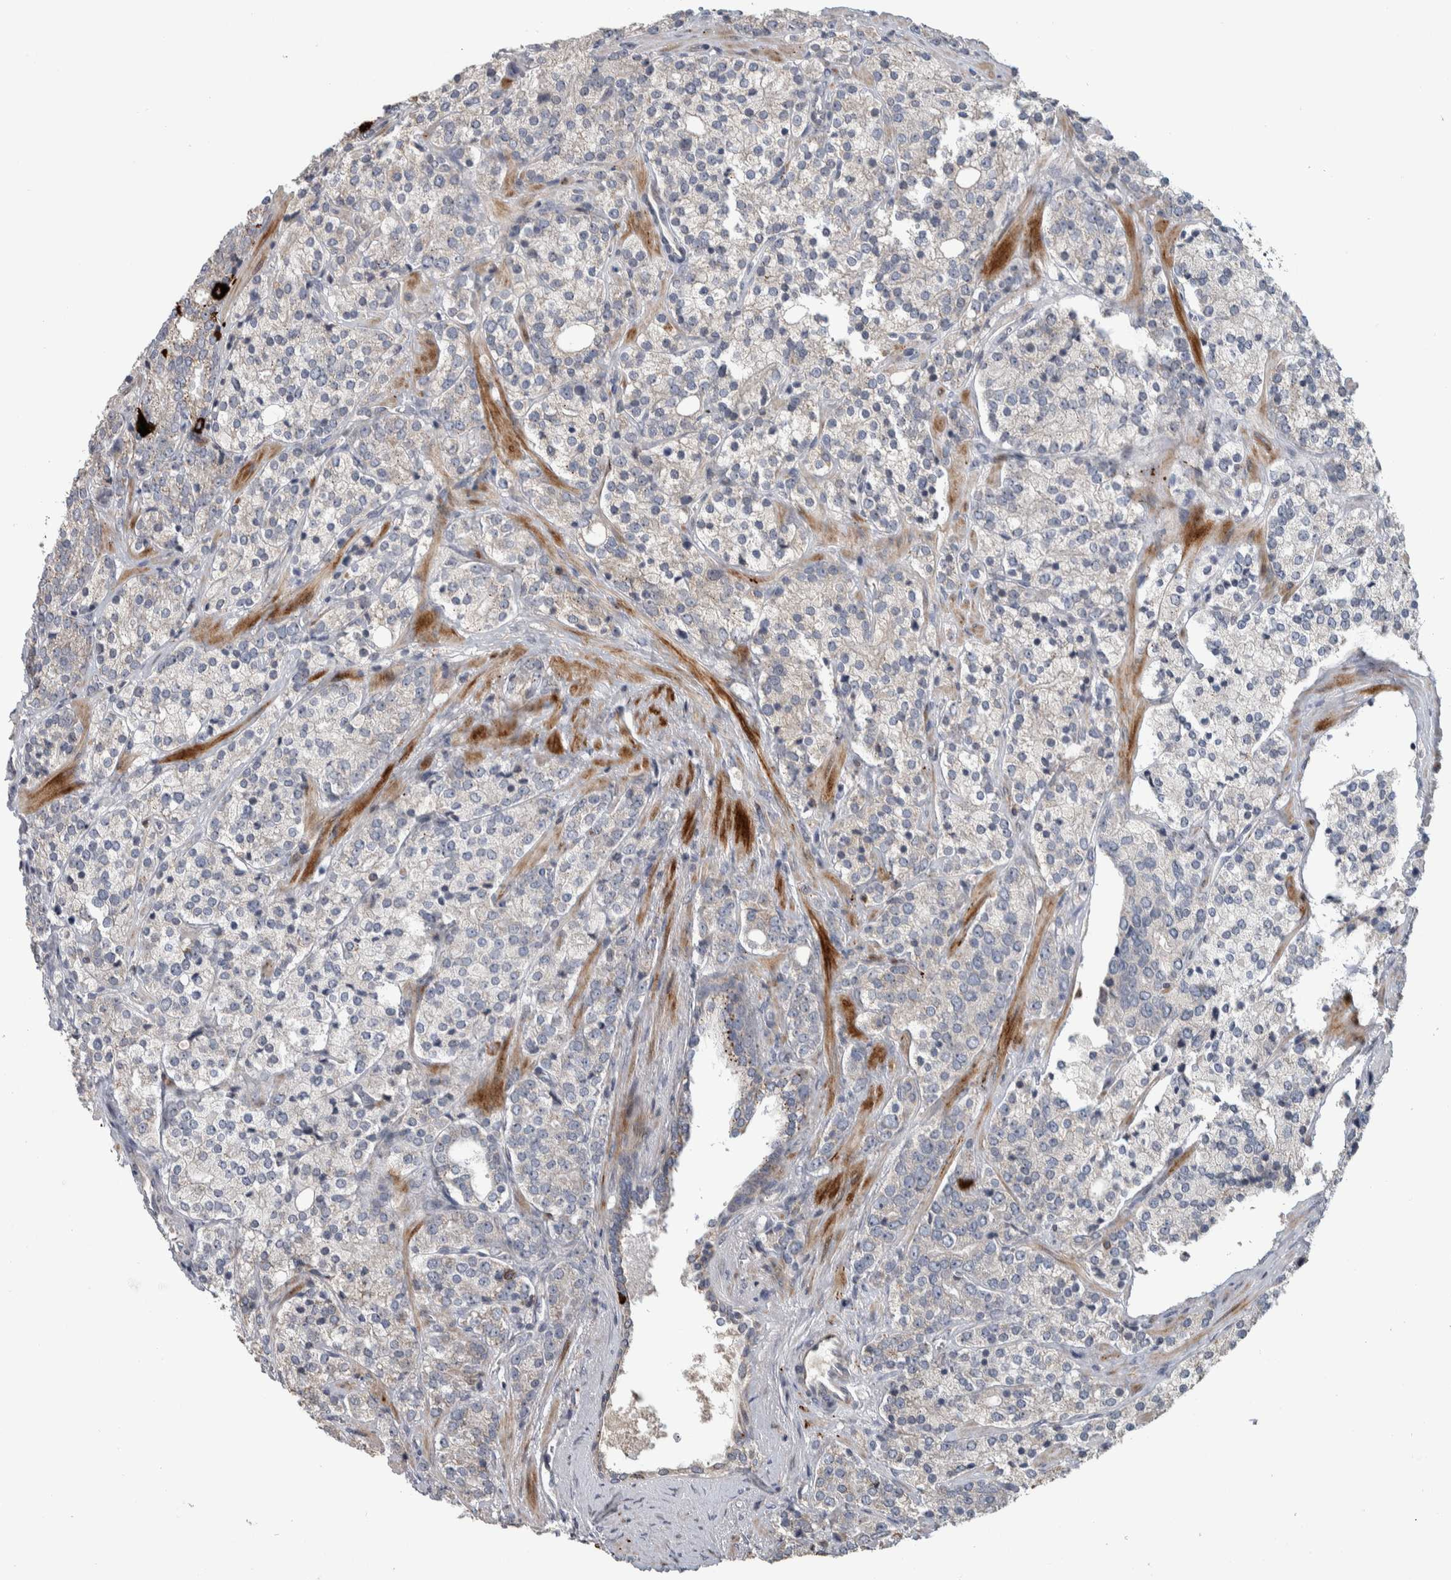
{"staining": {"intensity": "weak", "quantity": "<25%", "location": "cytoplasmic/membranous"}, "tissue": "prostate cancer", "cell_type": "Tumor cells", "image_type": "cancer", "snomed": [{"axis": "morphology", "description": "Adenocarcinoma, High grade"}, {"axis": "topography", "description": "Prostate"}], "caption": "A photomicrograph of human high-grade adenocarcinoma (prostate) is negative for staining in tumor cells. (Stains: DAB (3,3'-diaminobenzidine) immunohistochemistry with hematoxylin counter stain, Microscopy: brightfield microscopy at high magnification).", "gene": "FAM83G", "patient": {"sex": "male", "age": 71}}